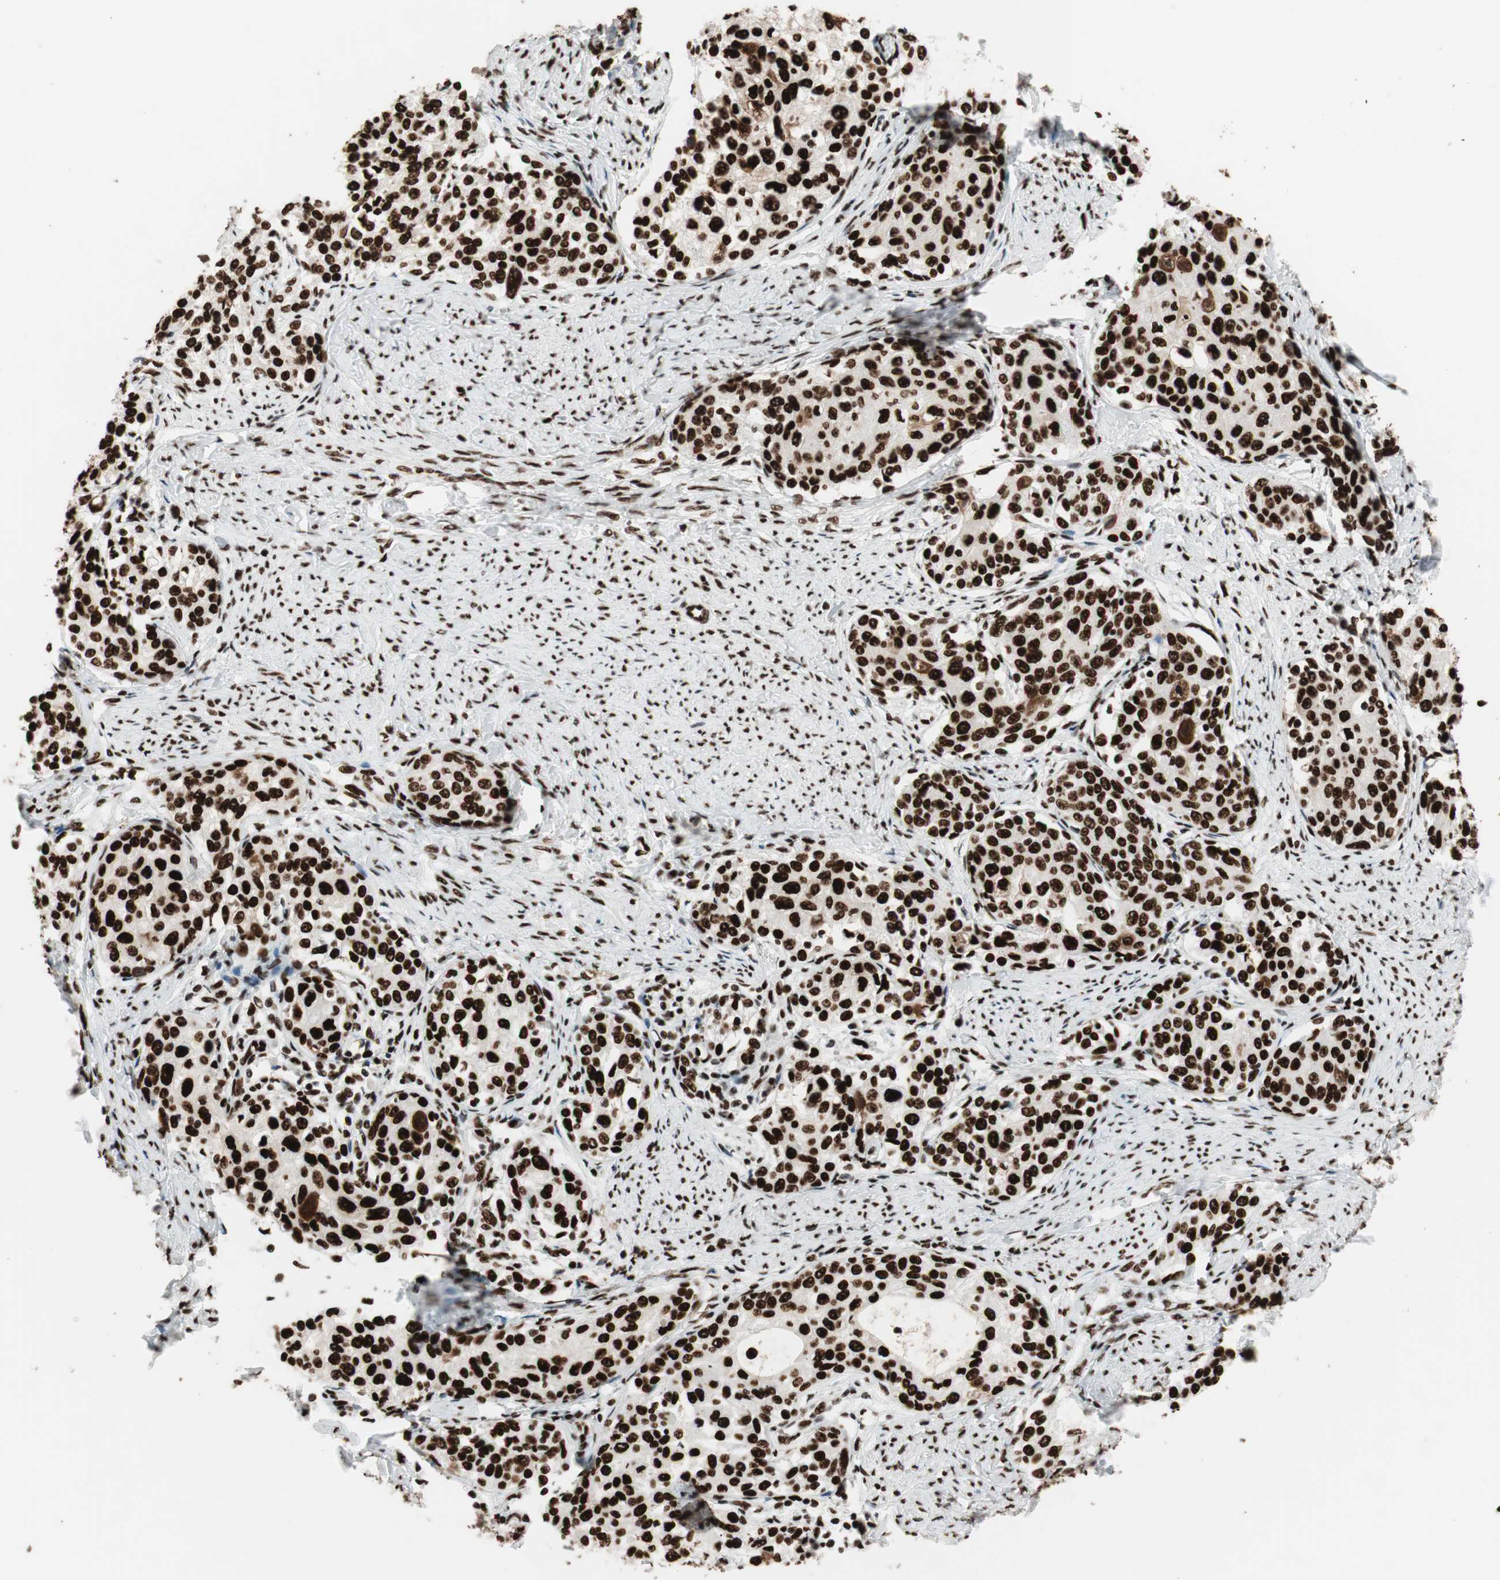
{"staining": {"intensity": "strong", "quantity": ">75%", "location": "nuclear"}, "tissue": "cervical cancer", "cell_type": "Tumor cells", "image_type": "cancer", "snomed": [{"axis": "morphology", "description": "Squamous cell carcinoma, NOS"}, {"axis": "morphology", "description": "Adenocarcinoma, NOS"}, {"axis": "topography", "description": "Cervix"}], "caption": "DAB (3,3'-diaminobenzidine) immunohistochemical staining of squamous cell carcinoma (cervical) shows strong nuclear protein staining in approximately >75% of tumor cells.", "gene": "PSME3", "patient": {"sex": "female", "age": 52}}